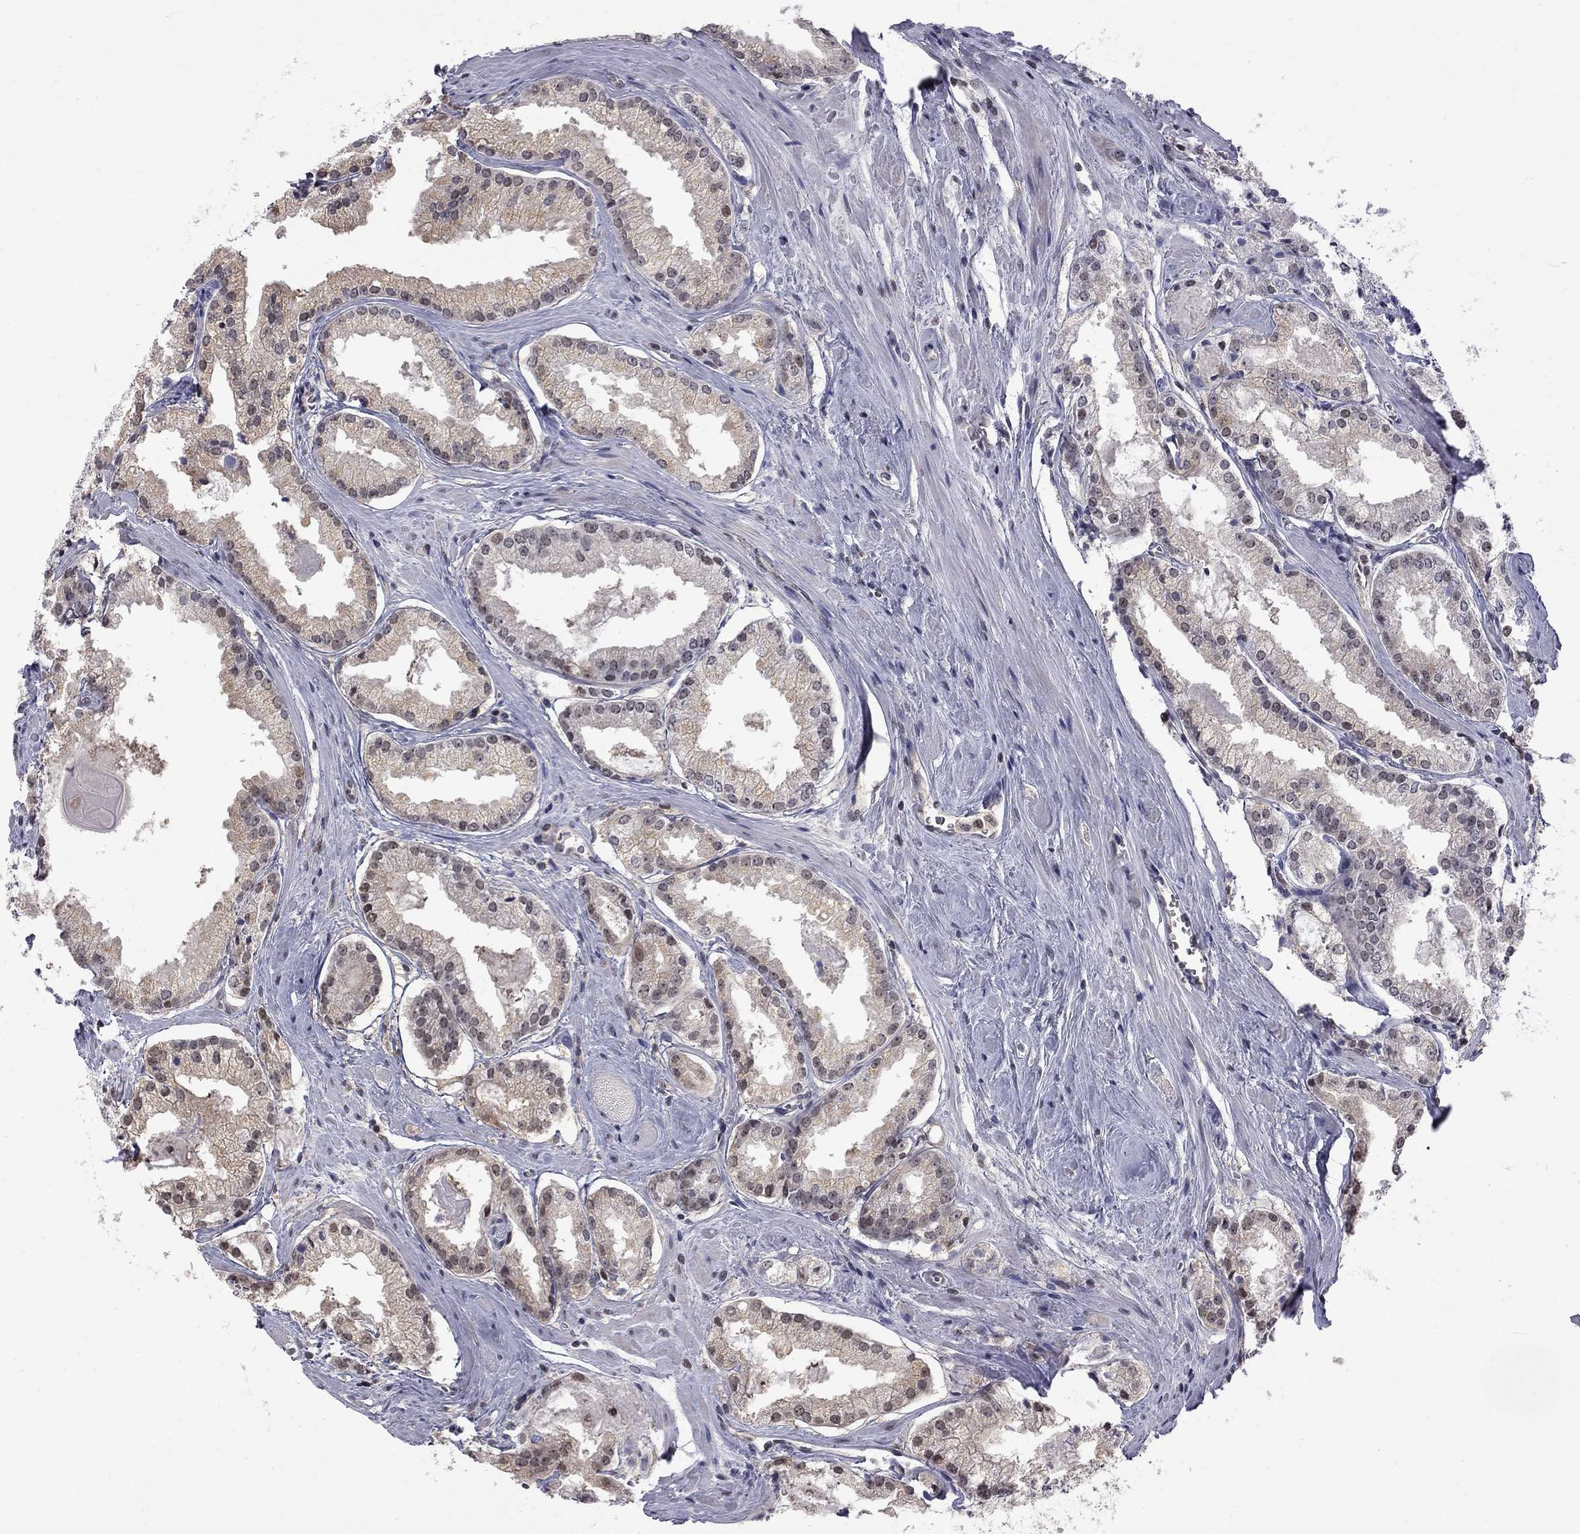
{"staining": {"intensity": "weak", "quantity": "<25%", "location": "nuclear"}, "tissue": "prostate cancer", "cell_type": "Tumor cells", "image_type": "cancer", "snomed": [{"axis": "morphology", "description": "Adenocarcinoma, NOS"}, {"axis": "topography", "description": "Prostate"}], "caption": "Prostate adenocarcinoma stained for a protein using IHC exhibits no expression tumor cells.", "gene": "RFWD3", "patient": {"sex": "male", "age": 72}}